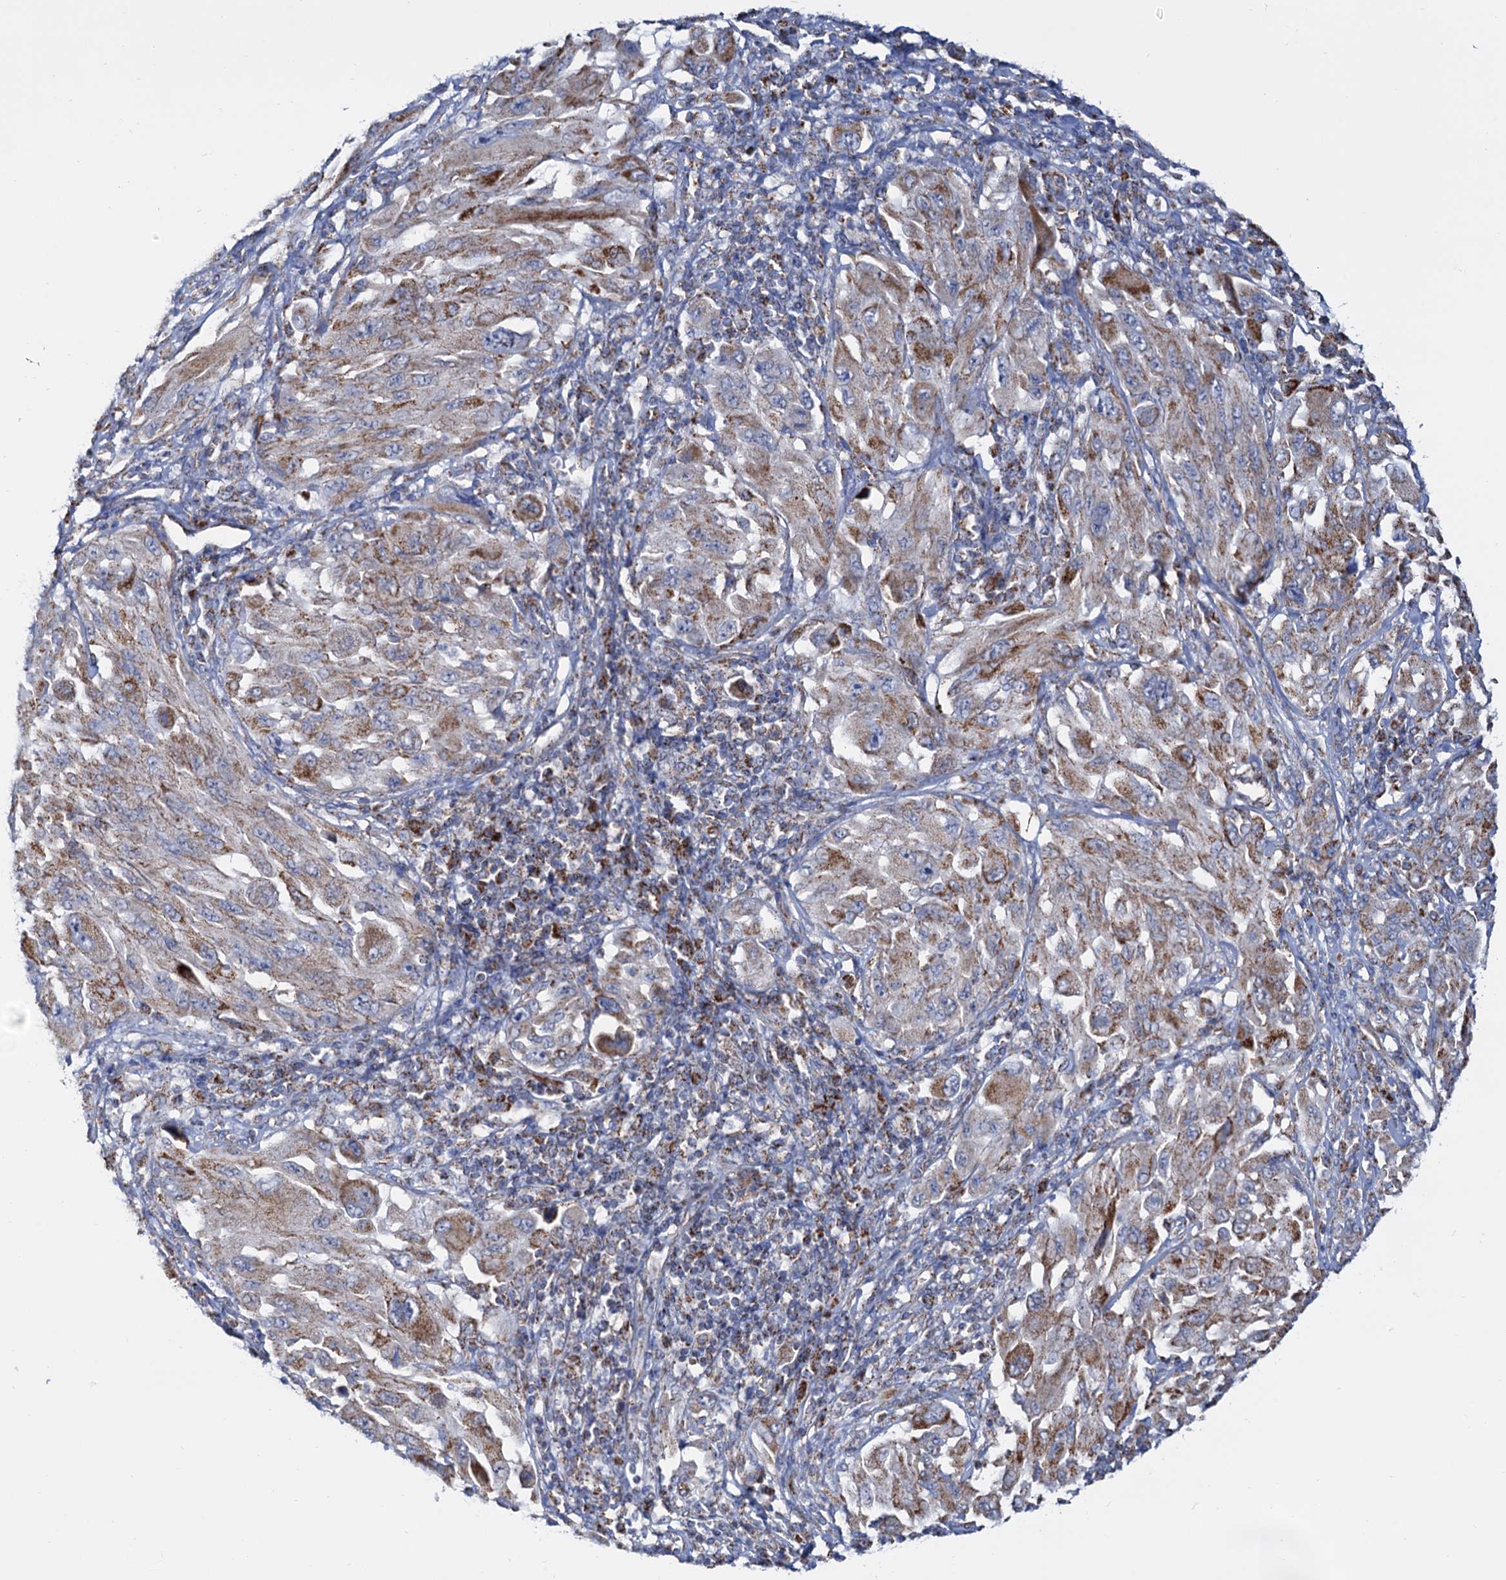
{"staining": {"intensity": "moderate", "quantity": ">75%", "location": "cytoplasmic/membranous"}, "tissue": "melanoma", "cell_type": "Tumor cells", "image_type": "cancer", "snomed": [{"axis": "morphology", "description": "Malignant melanoma, NOS"}, {"axis": "topography", "description": "Skin"}], "caption": "Immunohistochemical staining of human melanoma demonstrates medium levels of moderate cytoplasmic/membranous protein positivity in approximately >75% of tumor cells. (DAB IHC, brown staining for protein, blue staining for nuclei).", "gene": "C2CD3", "patient": {"sex": "female", "age": 91}}